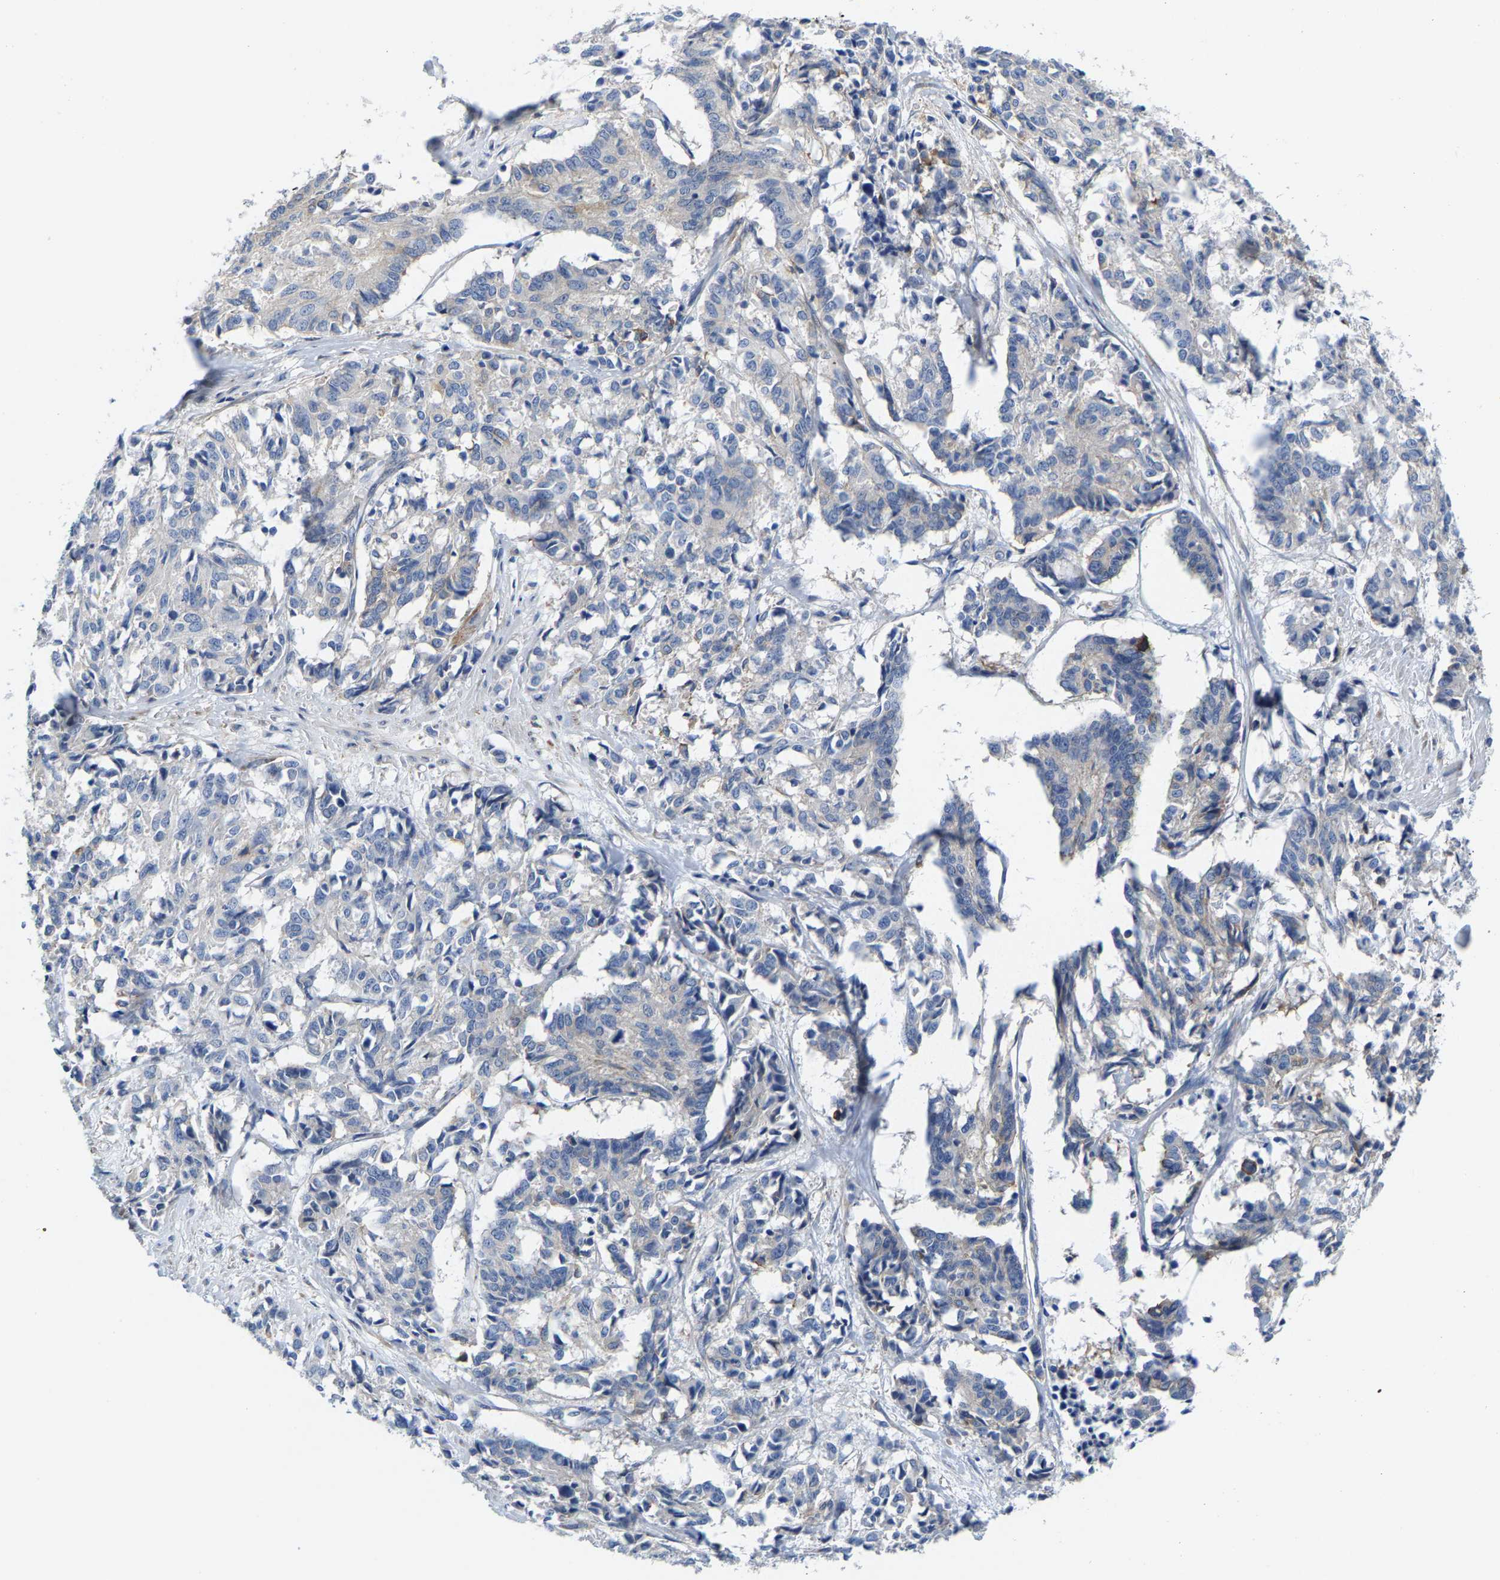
{"staining": {"intensity": "negative", "quantity": "none", "location": "none"}, "tissue": "cervical cancer", "cell_type": "Tumor cells", "image_type": "cancer", "snomed": [{"axis": "morphology", "description": "Squamous cell carcinoma, NOS"}, {"axis": "topography", "description": "Cervix"}], "caption": "Histopathology image shows no significant protein expression in tumor cells of squamous cell carcinoma (cervical).", "gene": "DSCAM", "patient": {"sex": "female", "age": 35}}